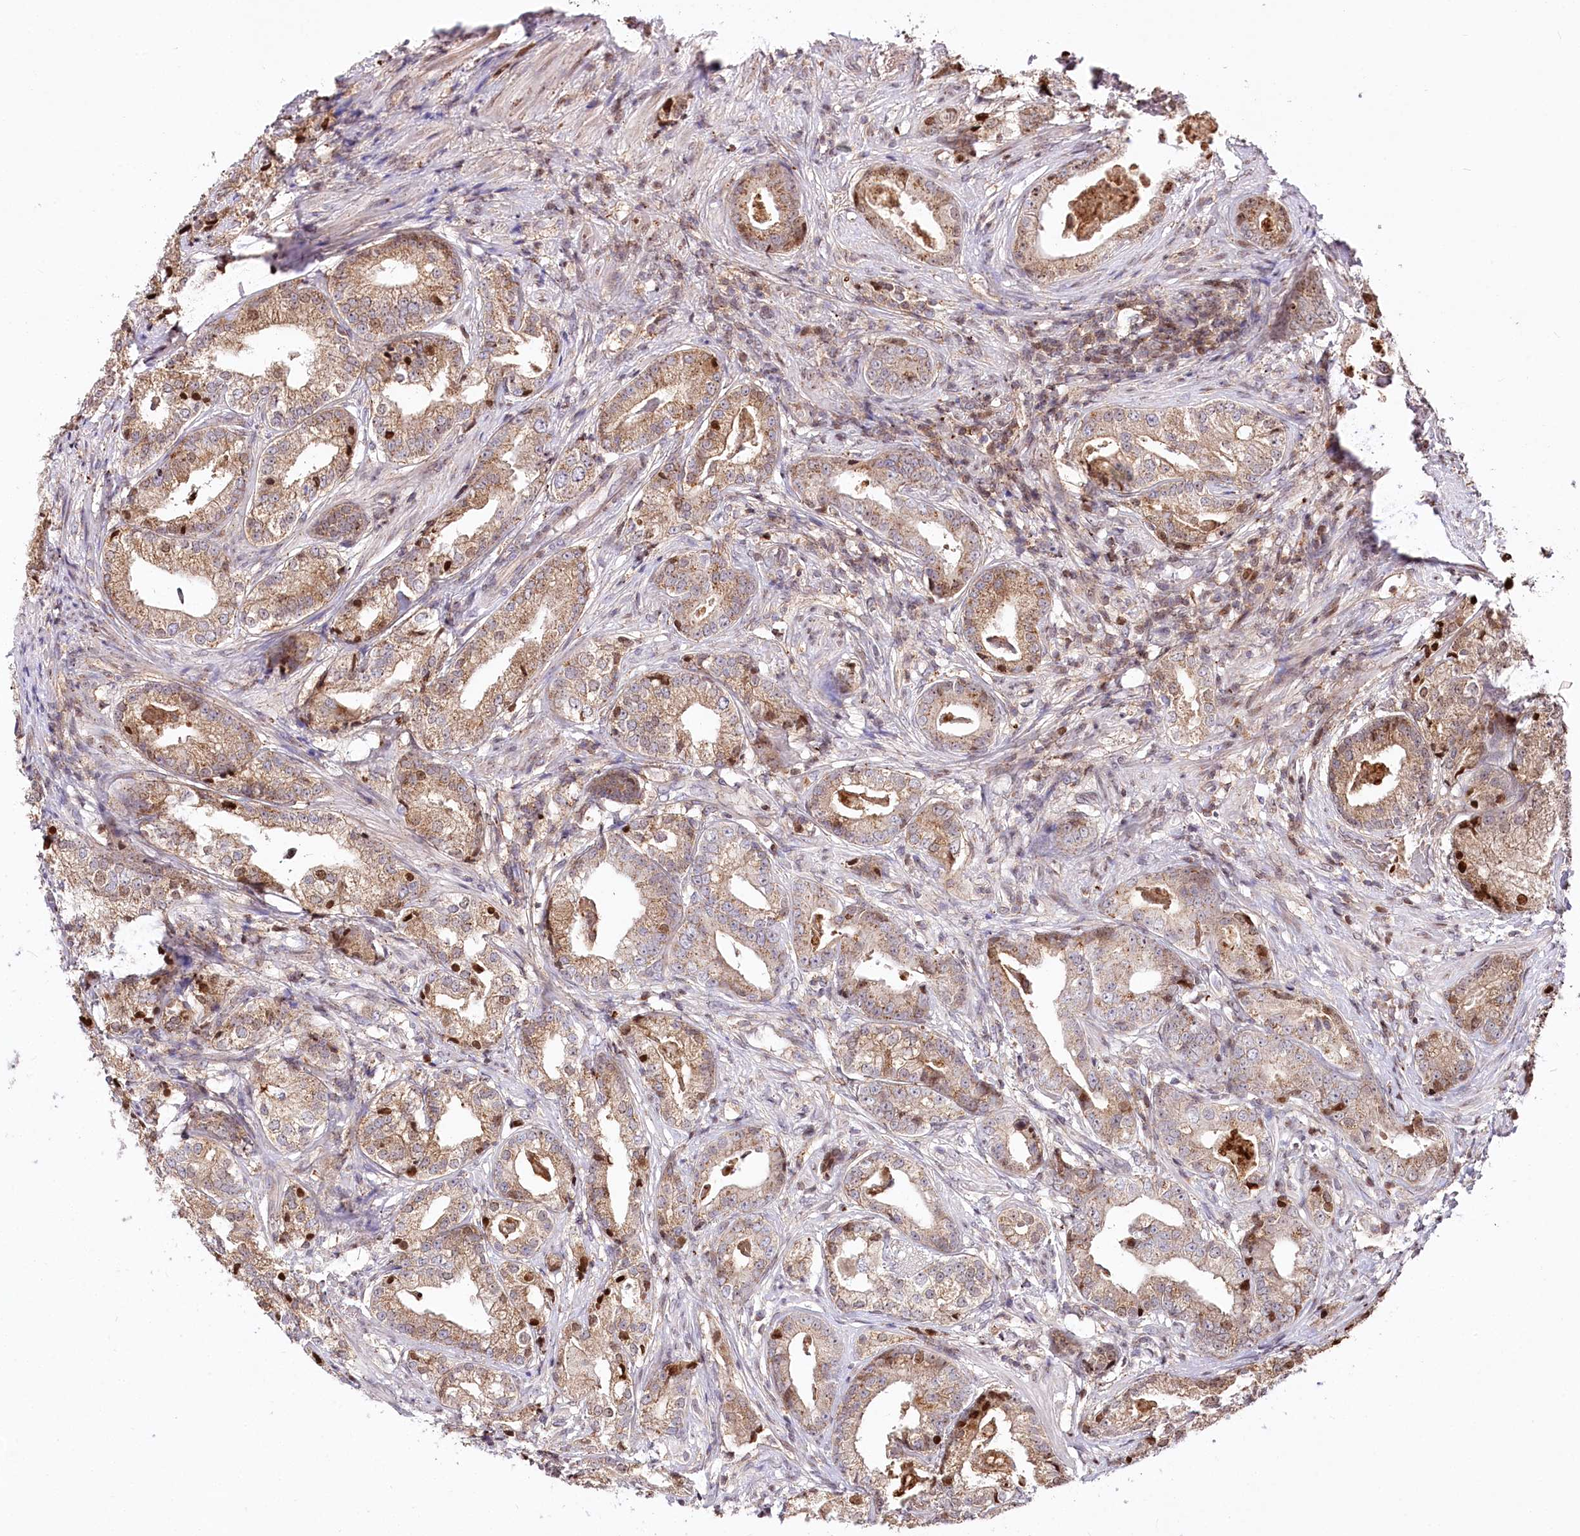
{"staining": {"intensity": "moderate", "quantity": ">75%", "location": "cytoplasmic/membranous"}, "tissue": "prostate cancer", "cell_type": "Tumor cells", "image_type": "cancer", "snomed": [{"axis": "morphology", "description": "Adenocarcinoma, High grade"}, {"axis": "topography", "description": "Prostate"}], "caption": "Prostate adenocarcinoma (high-grade) stained for a protein (brown) displays moderate cytoplasmic/membranous positive positivity in about >75% of tumor cells.", "gene": "ZFYVE27", "patient": {"sex": "male", "age": 69}}